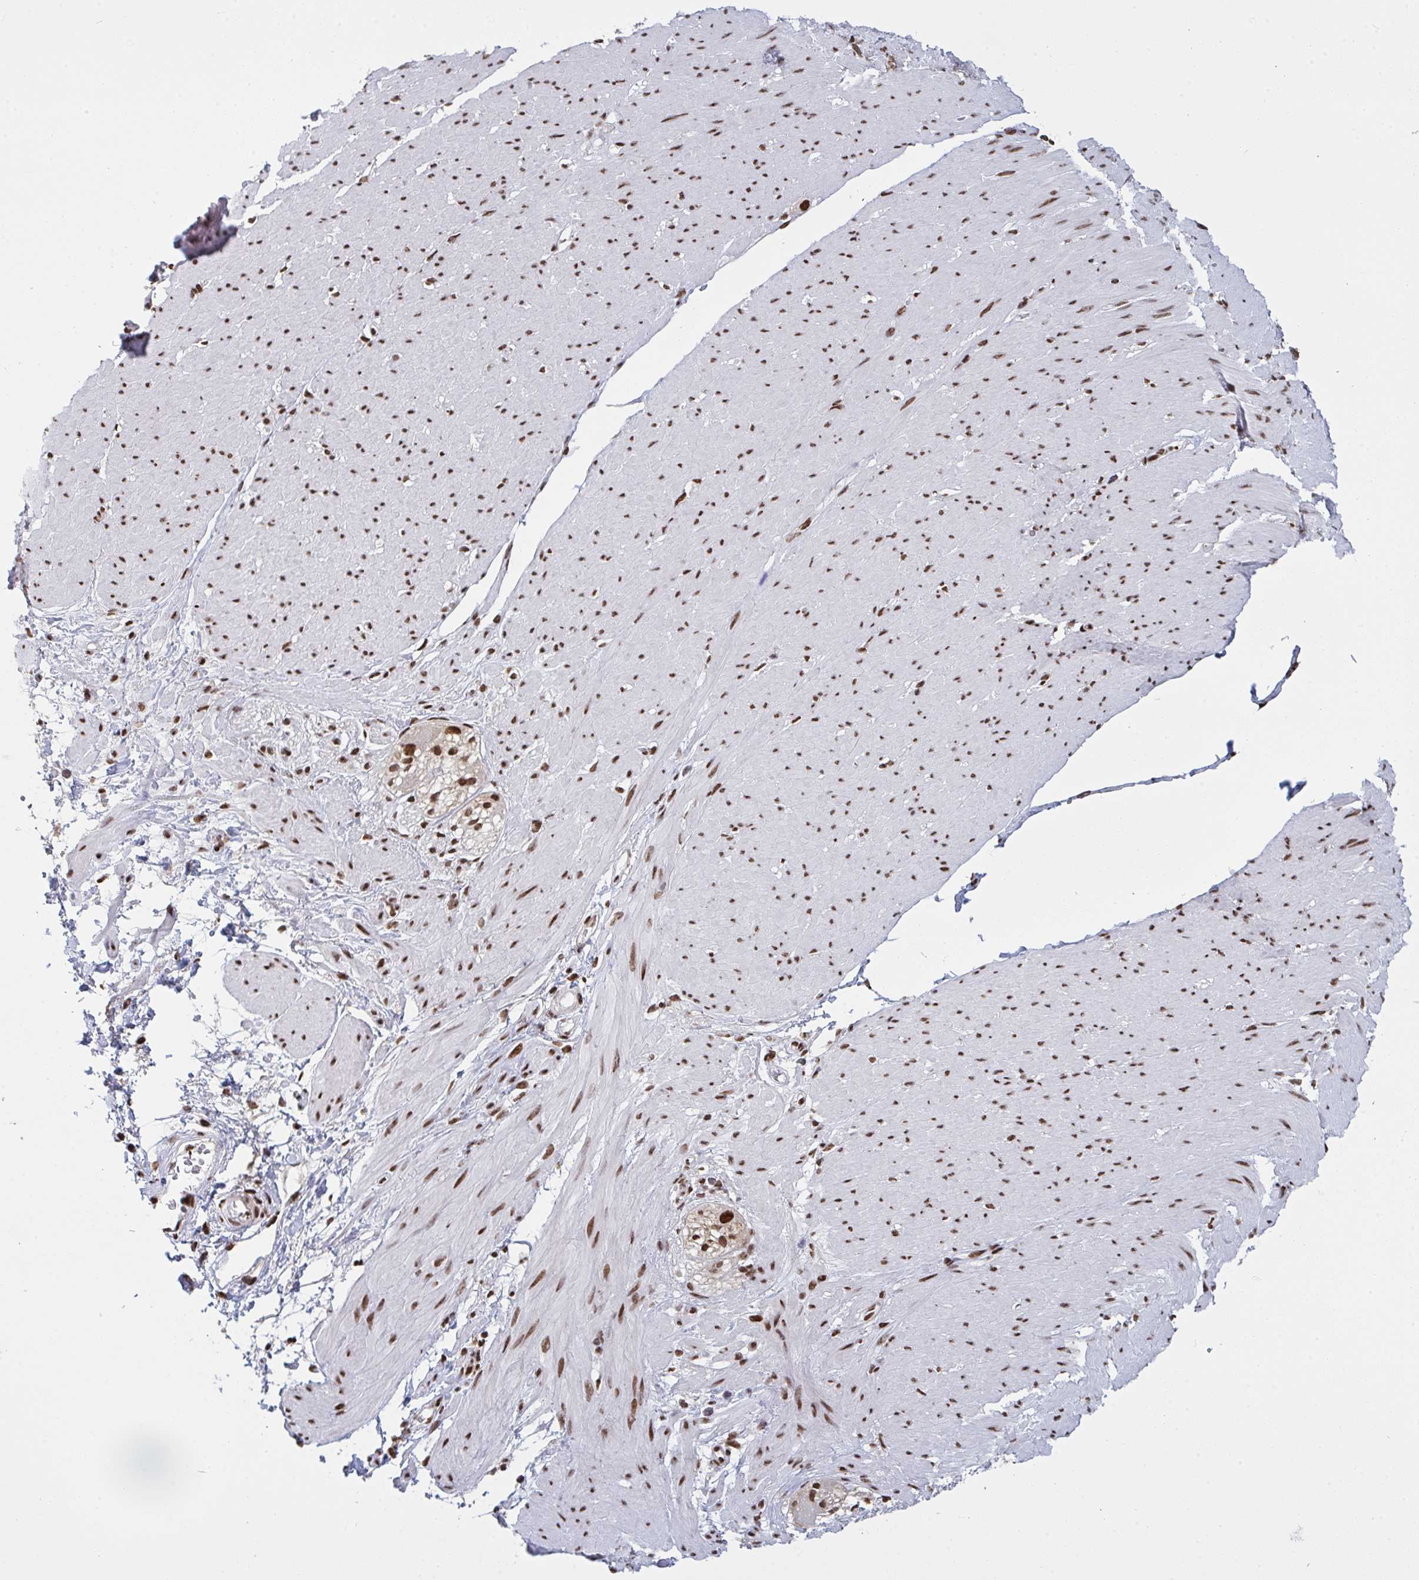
{"staining": {"intensity": "strong", "quantity": ">75%", "location": "nuclear"}, "tissue": "smooth muscle", "cell_type": "Smooth muscle cells", "image_type": "normal", "snomed": [{"axis": "morphology", "description": "Normal tissue, NOS"}, {"axis": "topography", "description": "Smooth muscle"}, {"axis": "topography", "description": "Rectum"}], "caption": "This histopathology image shows immunohistochemistry staining of benign smooth muscle, with high strong nuclear positivity in about >75% of smooth muscle cells.", "gene": "ZNF607", "patient": {"sex": "male", "age": 53}}